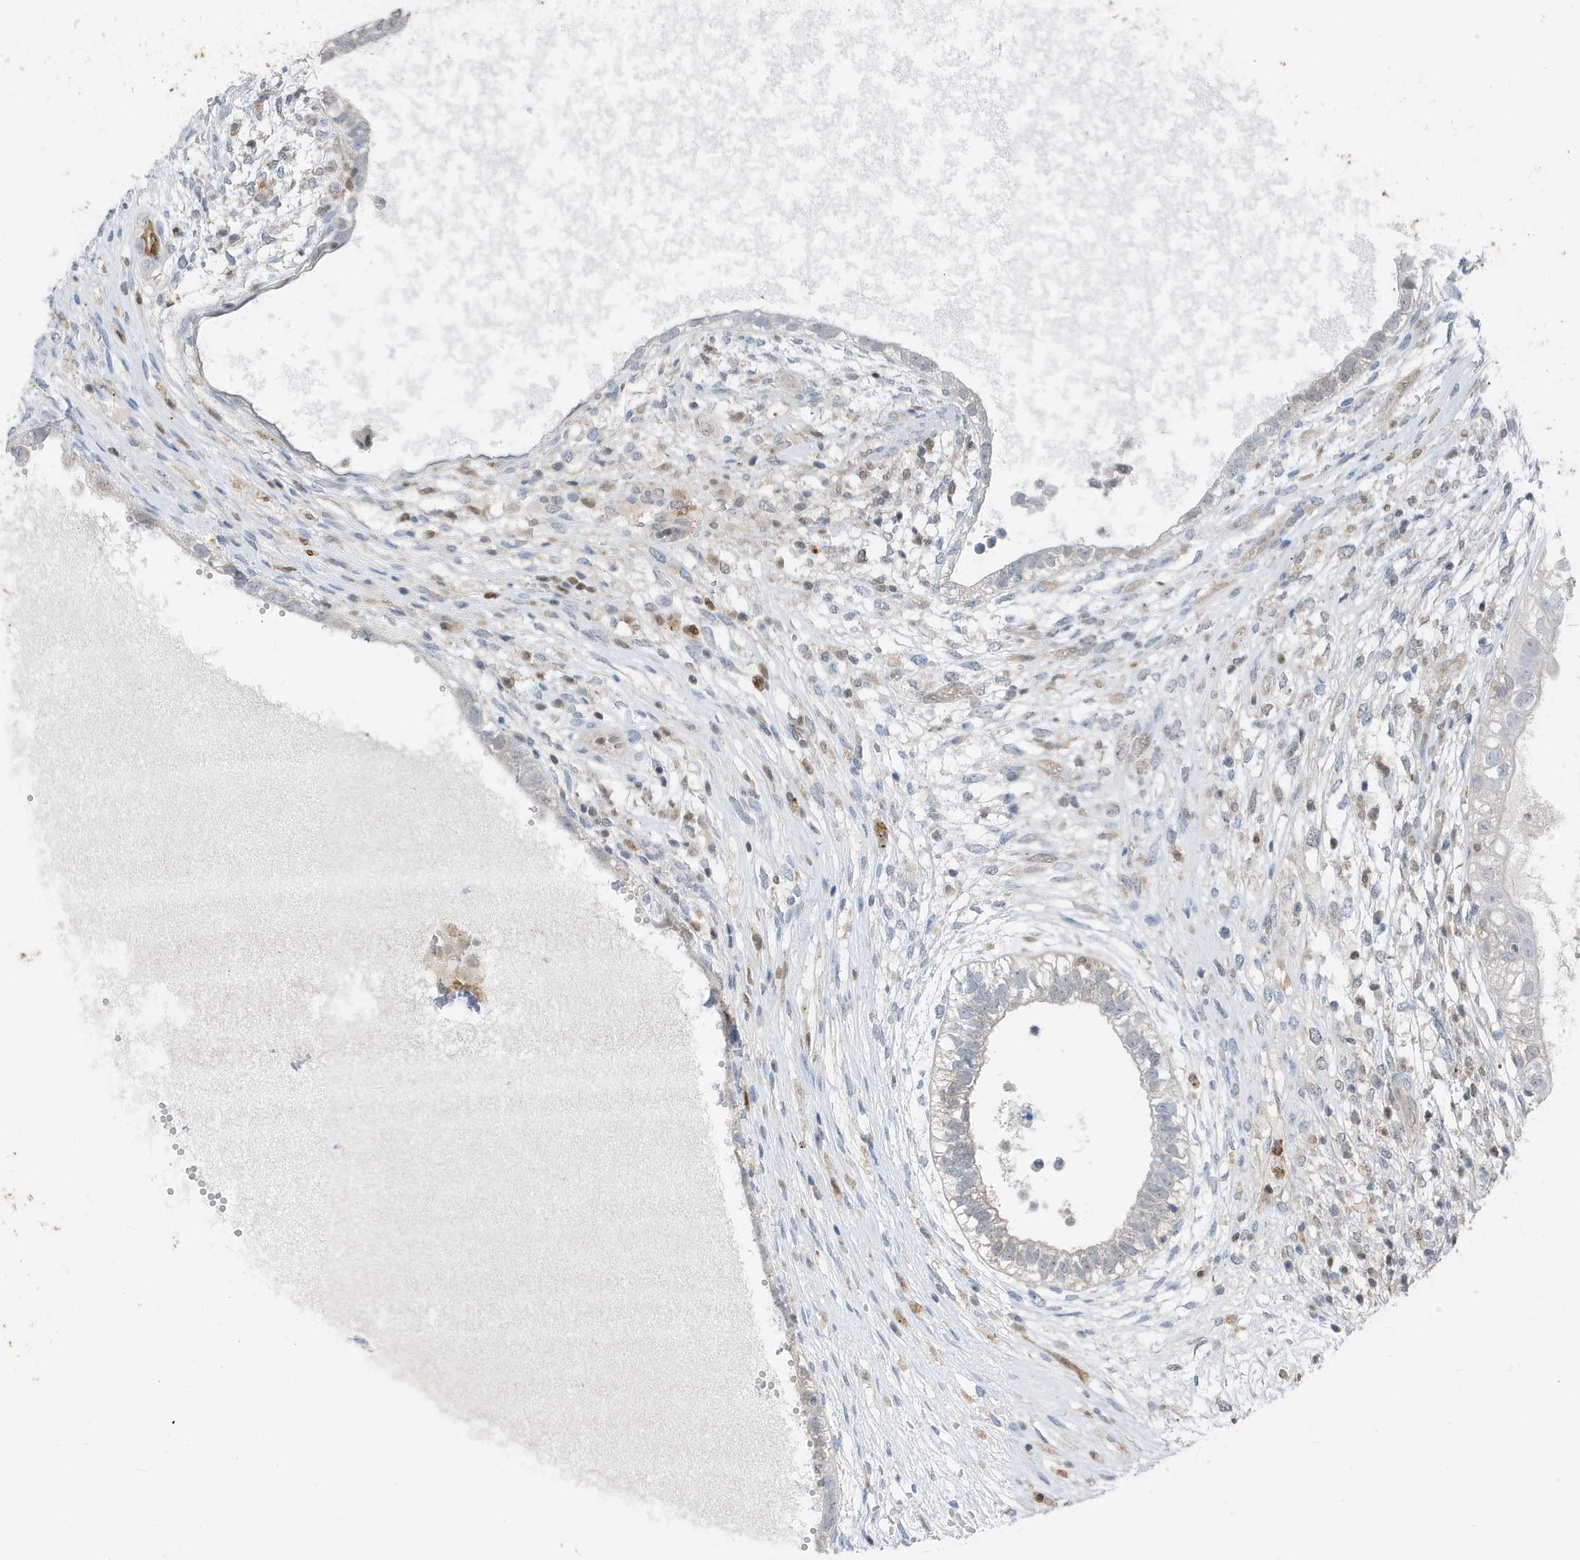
{"staining": {"intensity": "negative", "quantity": "none", "location": "none"}, "tissue": "testis cancer", "cell_type": "Tumor cells", "image_type": "cancer", "snomed": [{"axis": "morphology", "description": "Carcinoma, Embryonal, NOS"}, {"axis": "topography", "description": "Testis"}], "caption": "This is an IHC micrograph of testis cancer. There is no positivity in tumor cells.", "gene": "NCOA7", "patient": {"sex": "male", "age": 26}}